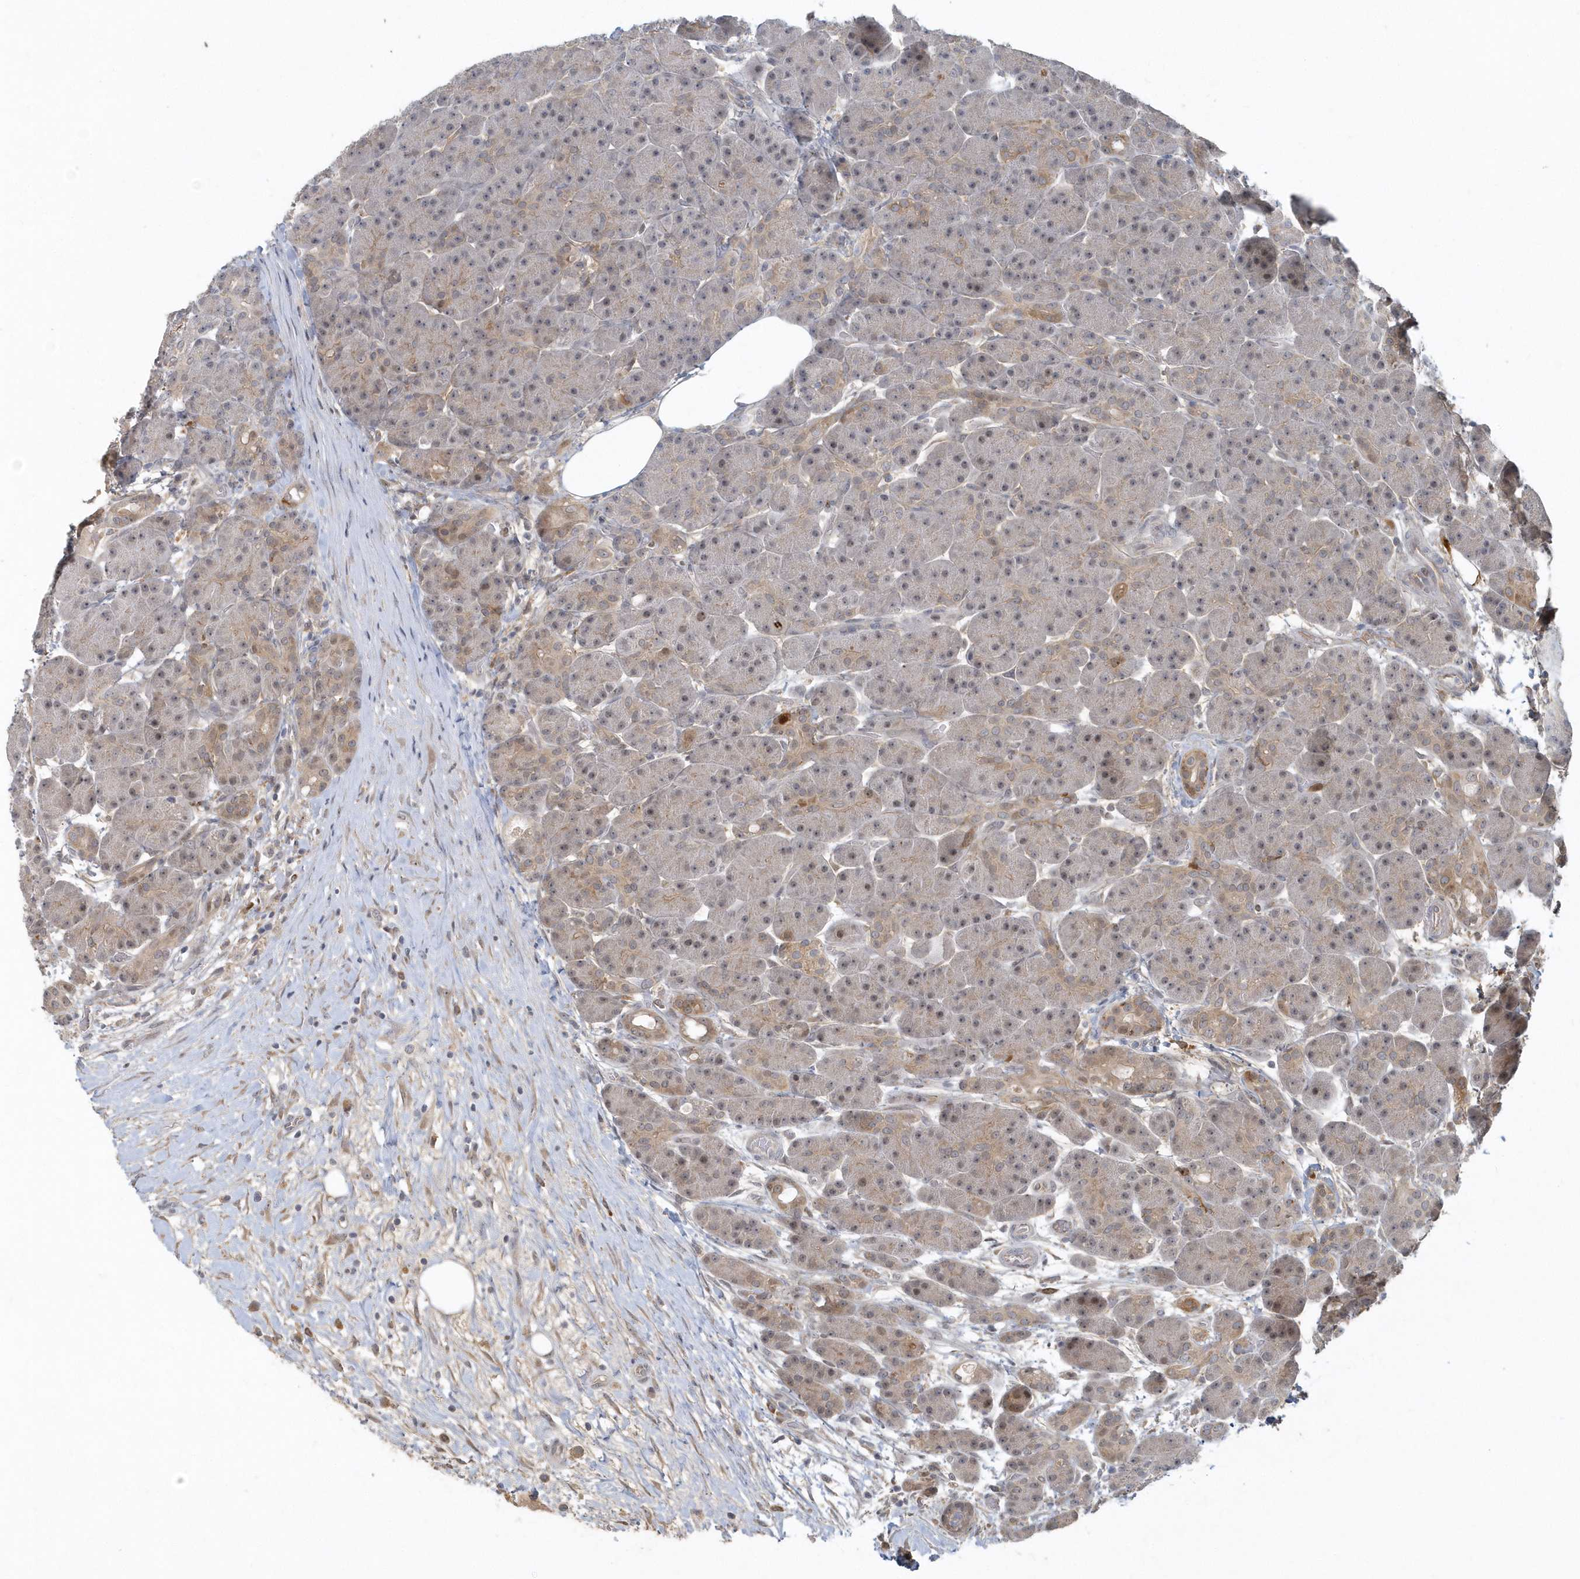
{"staining": {"intensity": "weak", "quantity": "25%-75%", "location": "cytoplasmic/membranous,nuclear"}, "tissue": "pancreas", "cell_type": "Exocrine glandular cells", "image_type": "normal", "snomed": [{"axis": "morphology", "description": "Normal tissue, NOS"}, {"axis": "topography", "description": "Pancreas"}], "caption": "Immunohistochemical staining of normal pancreas displays weak cytoplasmic/membranous,nuclear protein expression in about 25%-75% of exocrine glandular cells.", "gene": "TRAIP", "patient": {"sex": "male", "age": 63}}